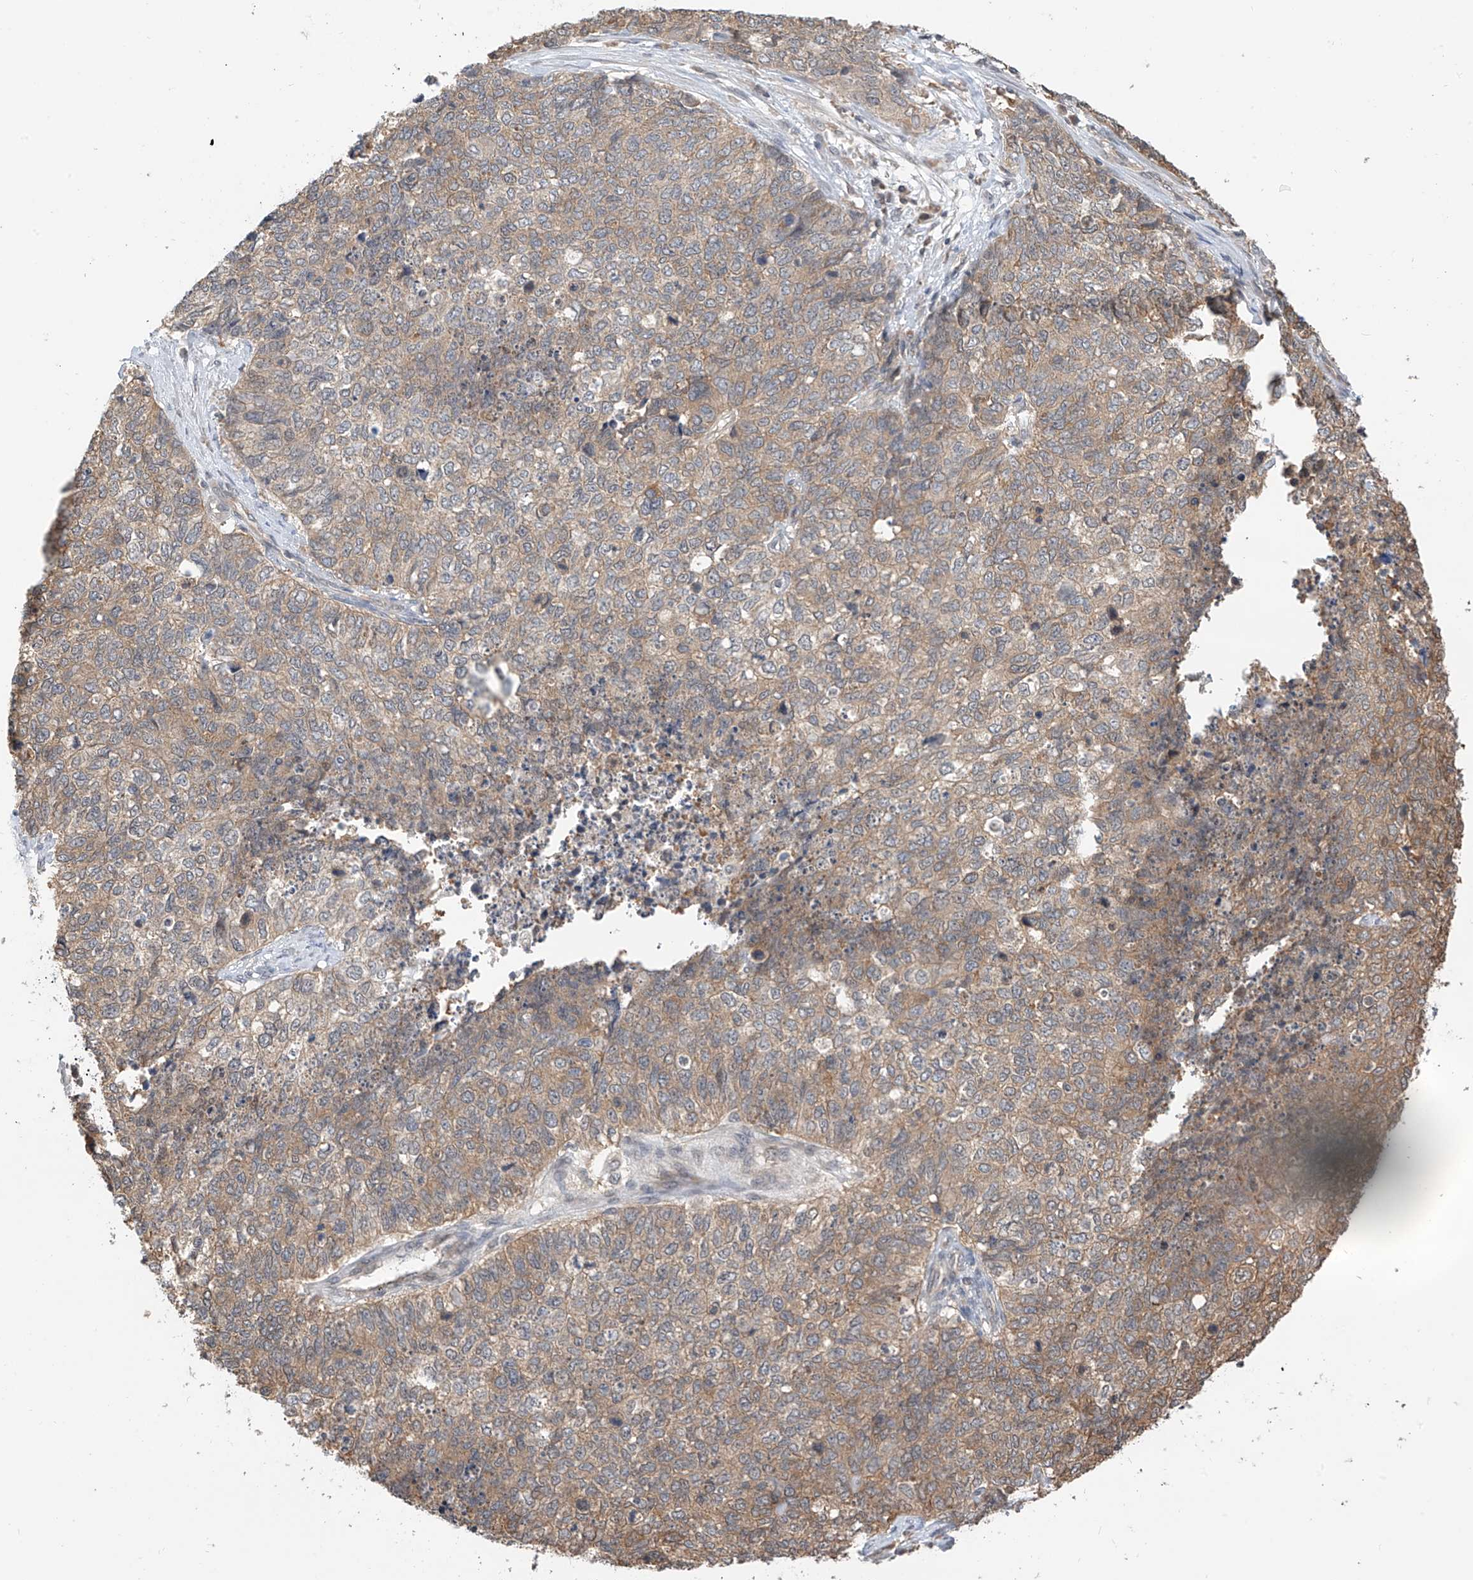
{"staining": {"intensity": "moderate", "quantity": ">75%", "location": "cytoplasmic/membranous"}, "tissue": "cervical cancer", "cell_type": "Tumor cells", "image_type": "cancer", "snomed": [{"axis": "morphology", "description": "Squamous cell carcinoma, NOS"}, {"axis": "topography", "description": "Cervix"}], "caption": "Immunohistochemistry (IHC) of human cervical cancer exhibits medium levels of moderate cytoplasmic/membranous staining in approximately >75% of tumor cells.", "gene": "PPA2", "patient": {"sex": "female", "age": 63}}